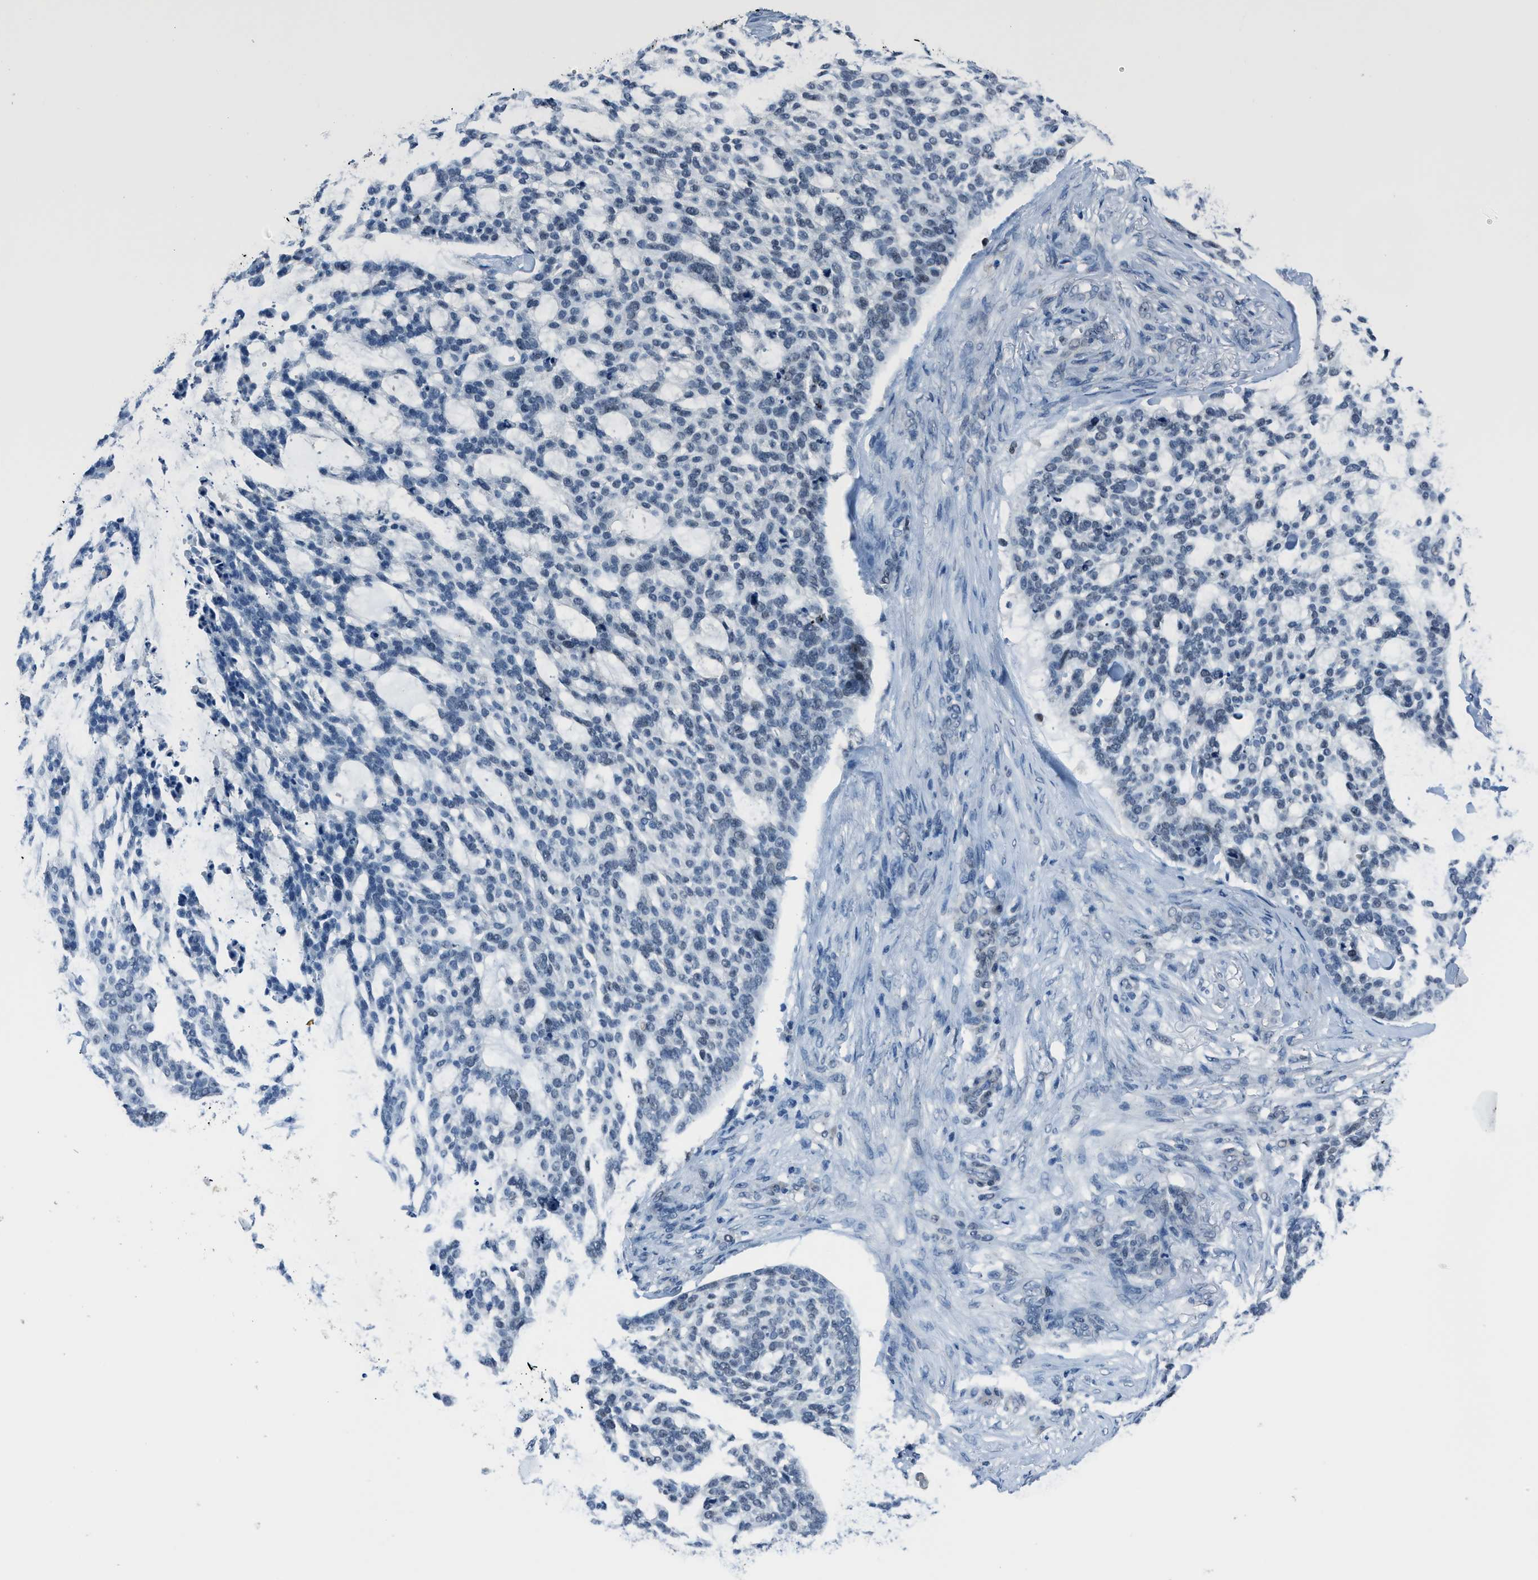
{"staining": {"intensity": "negative", "quantity": "none", "location": "none"}, "tissue": "skin cancer", "cell_type": "Tumor cells", "image_type": "cancer", "snomed": [{"axis": "morphology", "description": "Basal cell carcinoma"}, {"axis": "topography", "description": "Skin"}], "caption": "IHC histopathology image of human skin cancer stained for a protein (brown), which demonstrates no staining in tumor cells.", "gene": "DUSP19", "patient": {"sex": "female", "age": 64}}